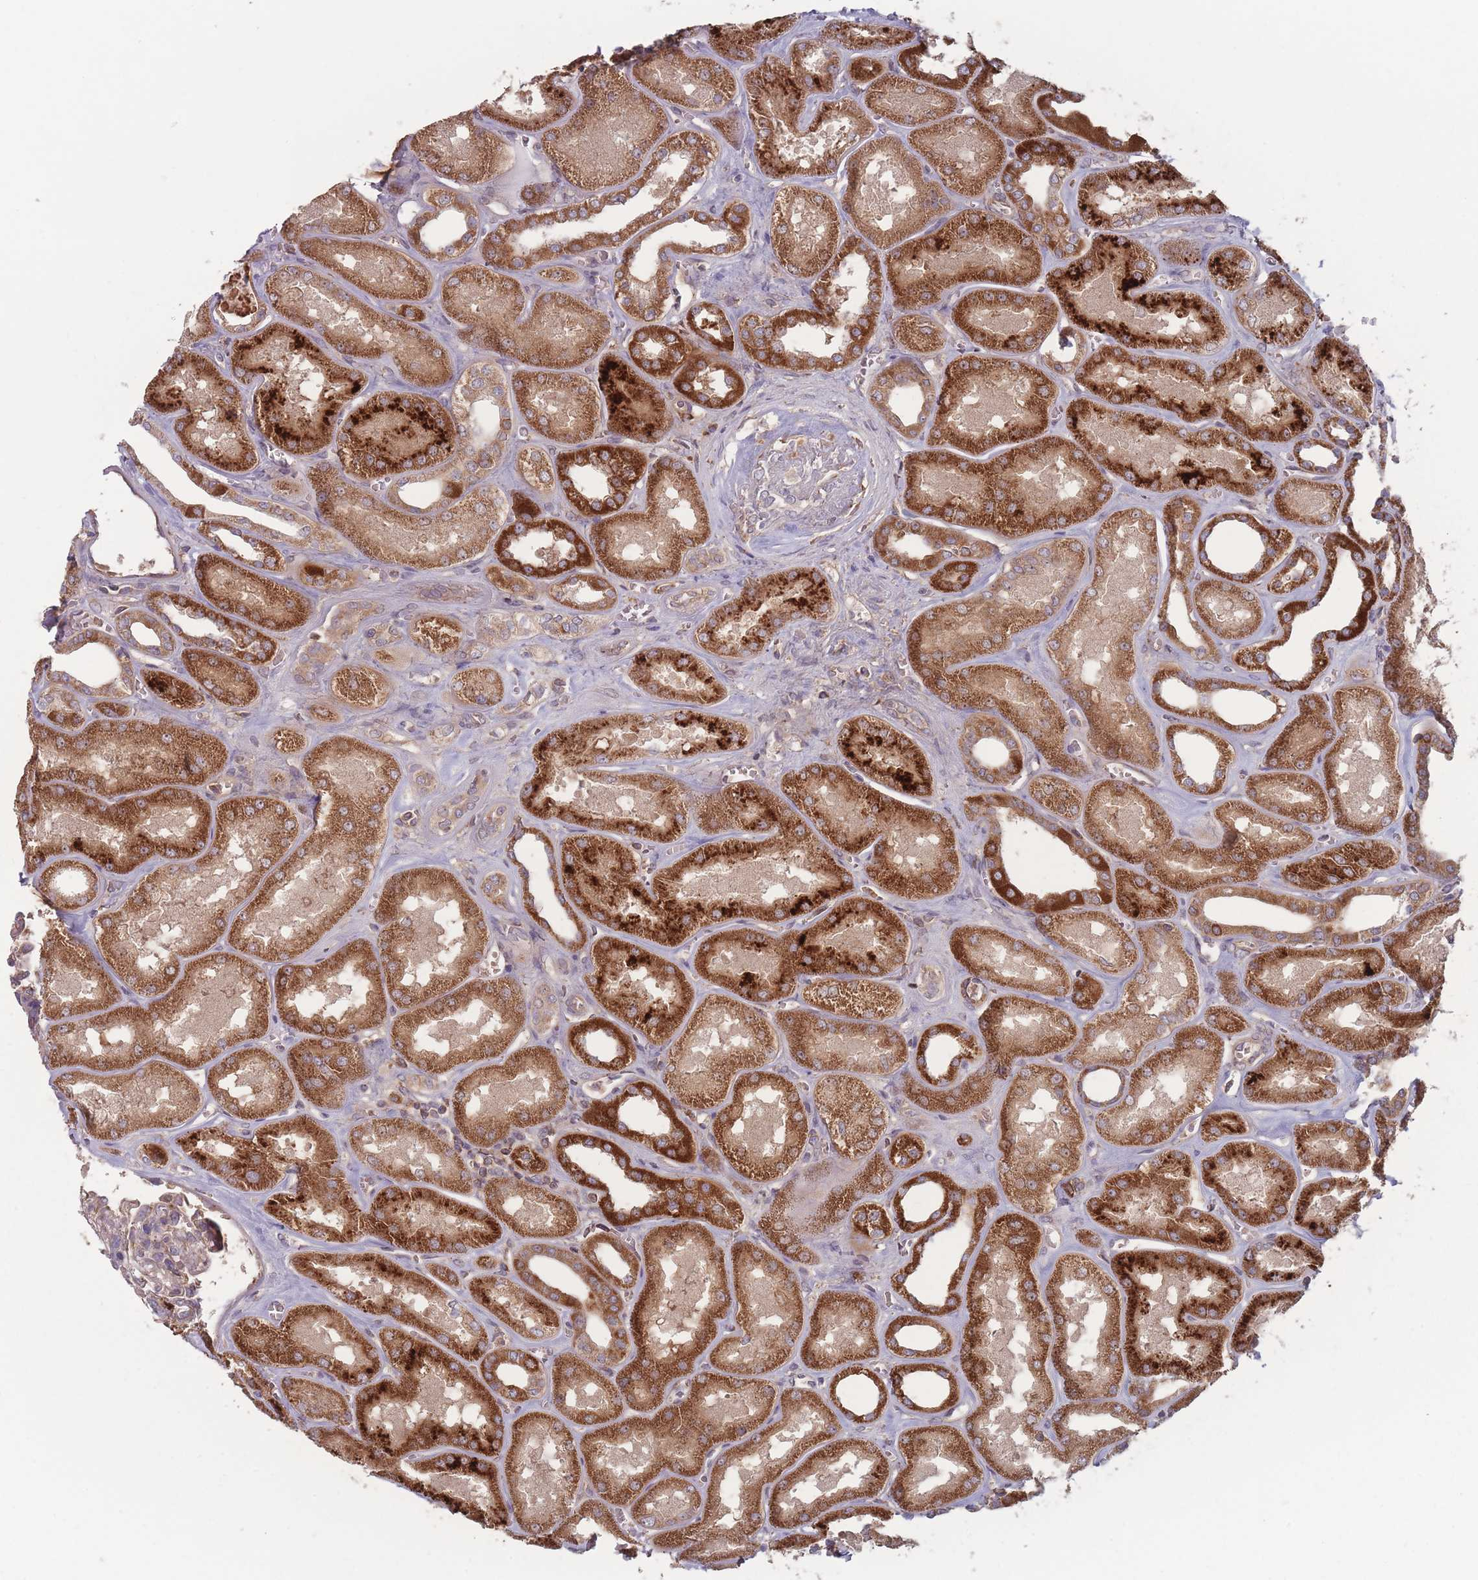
{"staining": {"intensity": "weak", "quantity": ">75%", "location": "cytoplasmic/membranous"}, "tissue": "kidney", "cell_type": "Cells in glomeruli", "image_type": "normal", "snomed": [{"axis": "morphology", "description": "Normal tissue, NOS"}, {"axis": "morphology", "description": "Adenocarcinoma, NOS"}, {"axis": "topography", "description": "Kidney"}], "caption": "This micrograph displays normal kidney stained with immunohistochemistry to label a protein in brown. The cytoplasmic/membranous of cells in glomeruli show weak positivity for the protein. Nuclei are counter-stained blue.", "gene": "ATP5MGL", "patient": {"sex": "female", "age": 68}}